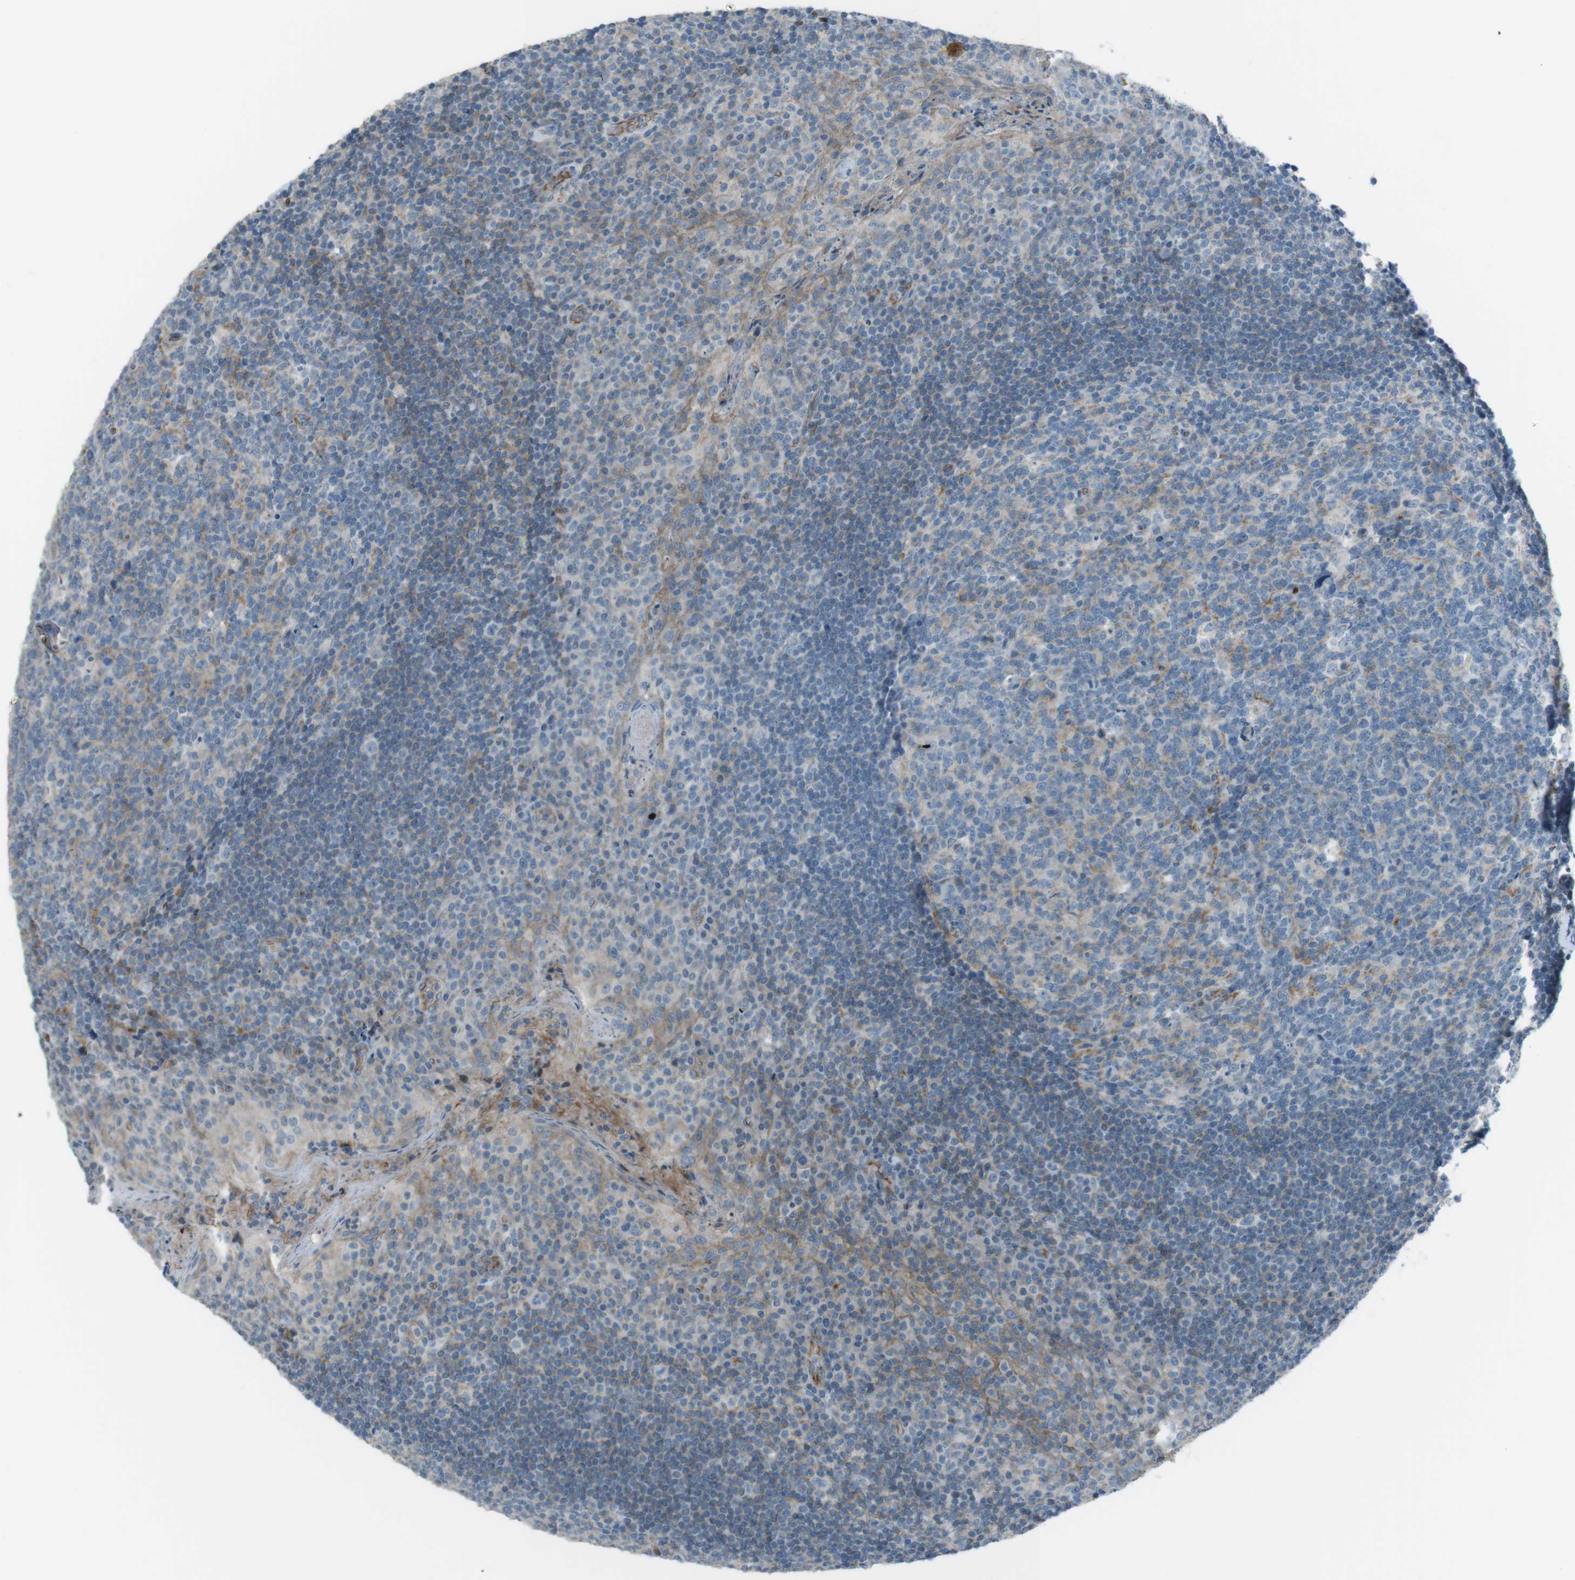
{"staining": {"intensity": "weak", "quantity": "<25%", "location": "cytoplasmic/membranous"}, "tissue": "tonsil", "cell_type": "Germinal center cells", "image_type": "normal", "snomed": [{"axis": "morphology", "description": "Normal tissue, NOS"}, {"axis": "topography", "description": "Tonsil"}], "caption": "Immunohistochemical staining of unremarkable human tonsil exhibits no significant expression in germinal center cells. (DAB IHC visualized using brightfield microscopy, high magnification).", "gene": "SPTA1", "patient": {"sex": "male", "age": 17}}